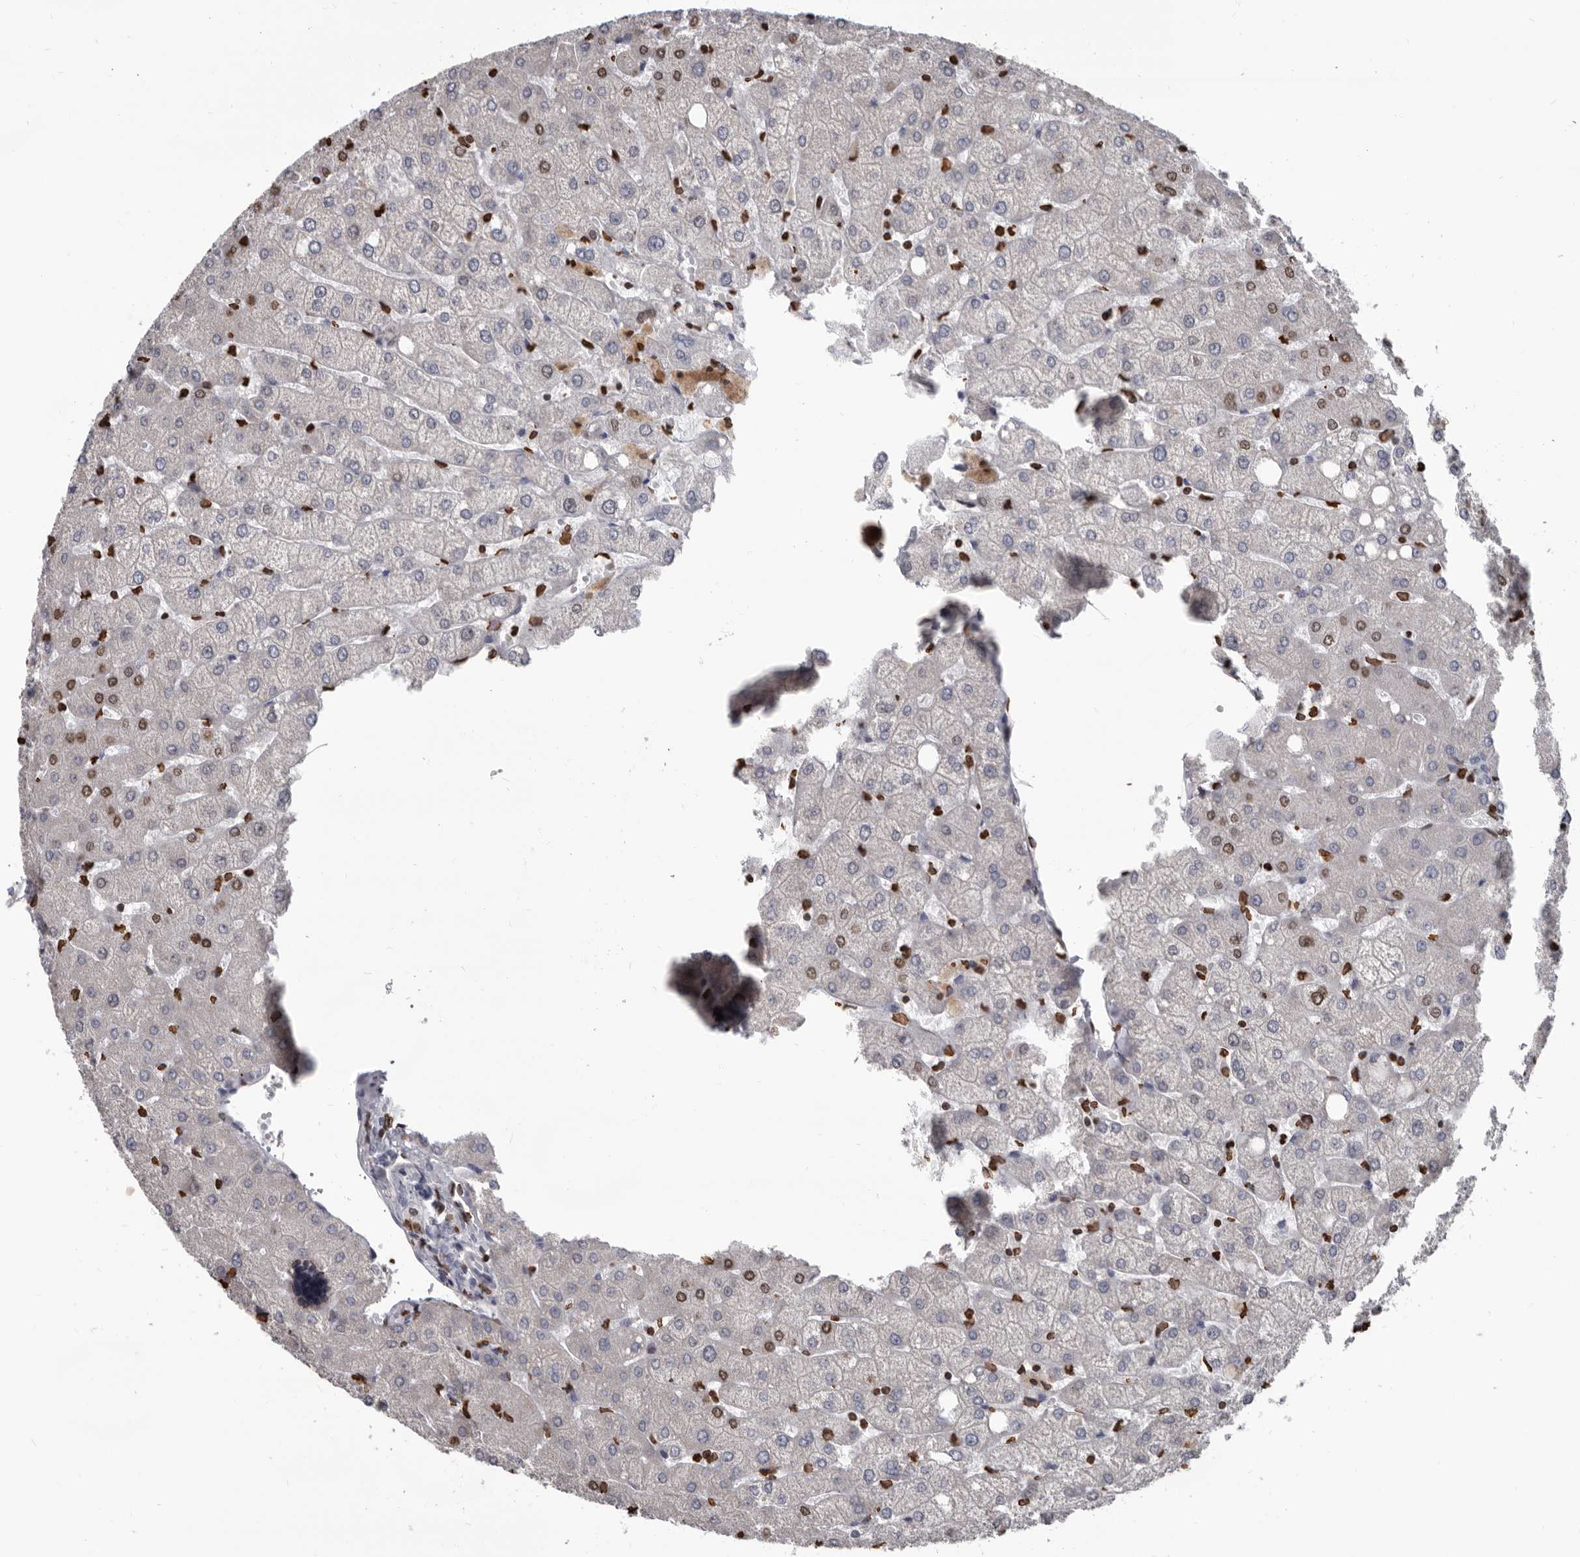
{"staining": {"intensity": "negative", "quantity": "none", "location": "none"}, "tissue": "liver", "cell_type": "Cholangiocytes", "image_type": "normal", "snomed": [{"axis": "morphology", "description": "Normal tissue, NOS"}, {"axis": "topography", "description": "Liver"}], "caption": "Immunohistochemistry photomicrograph of normal liver: human liver stained with DAB demonstrates no significant protein expression in cholangiocytes.", "gene": "AHR", "patient": {"sex": "female", "age": 54}}